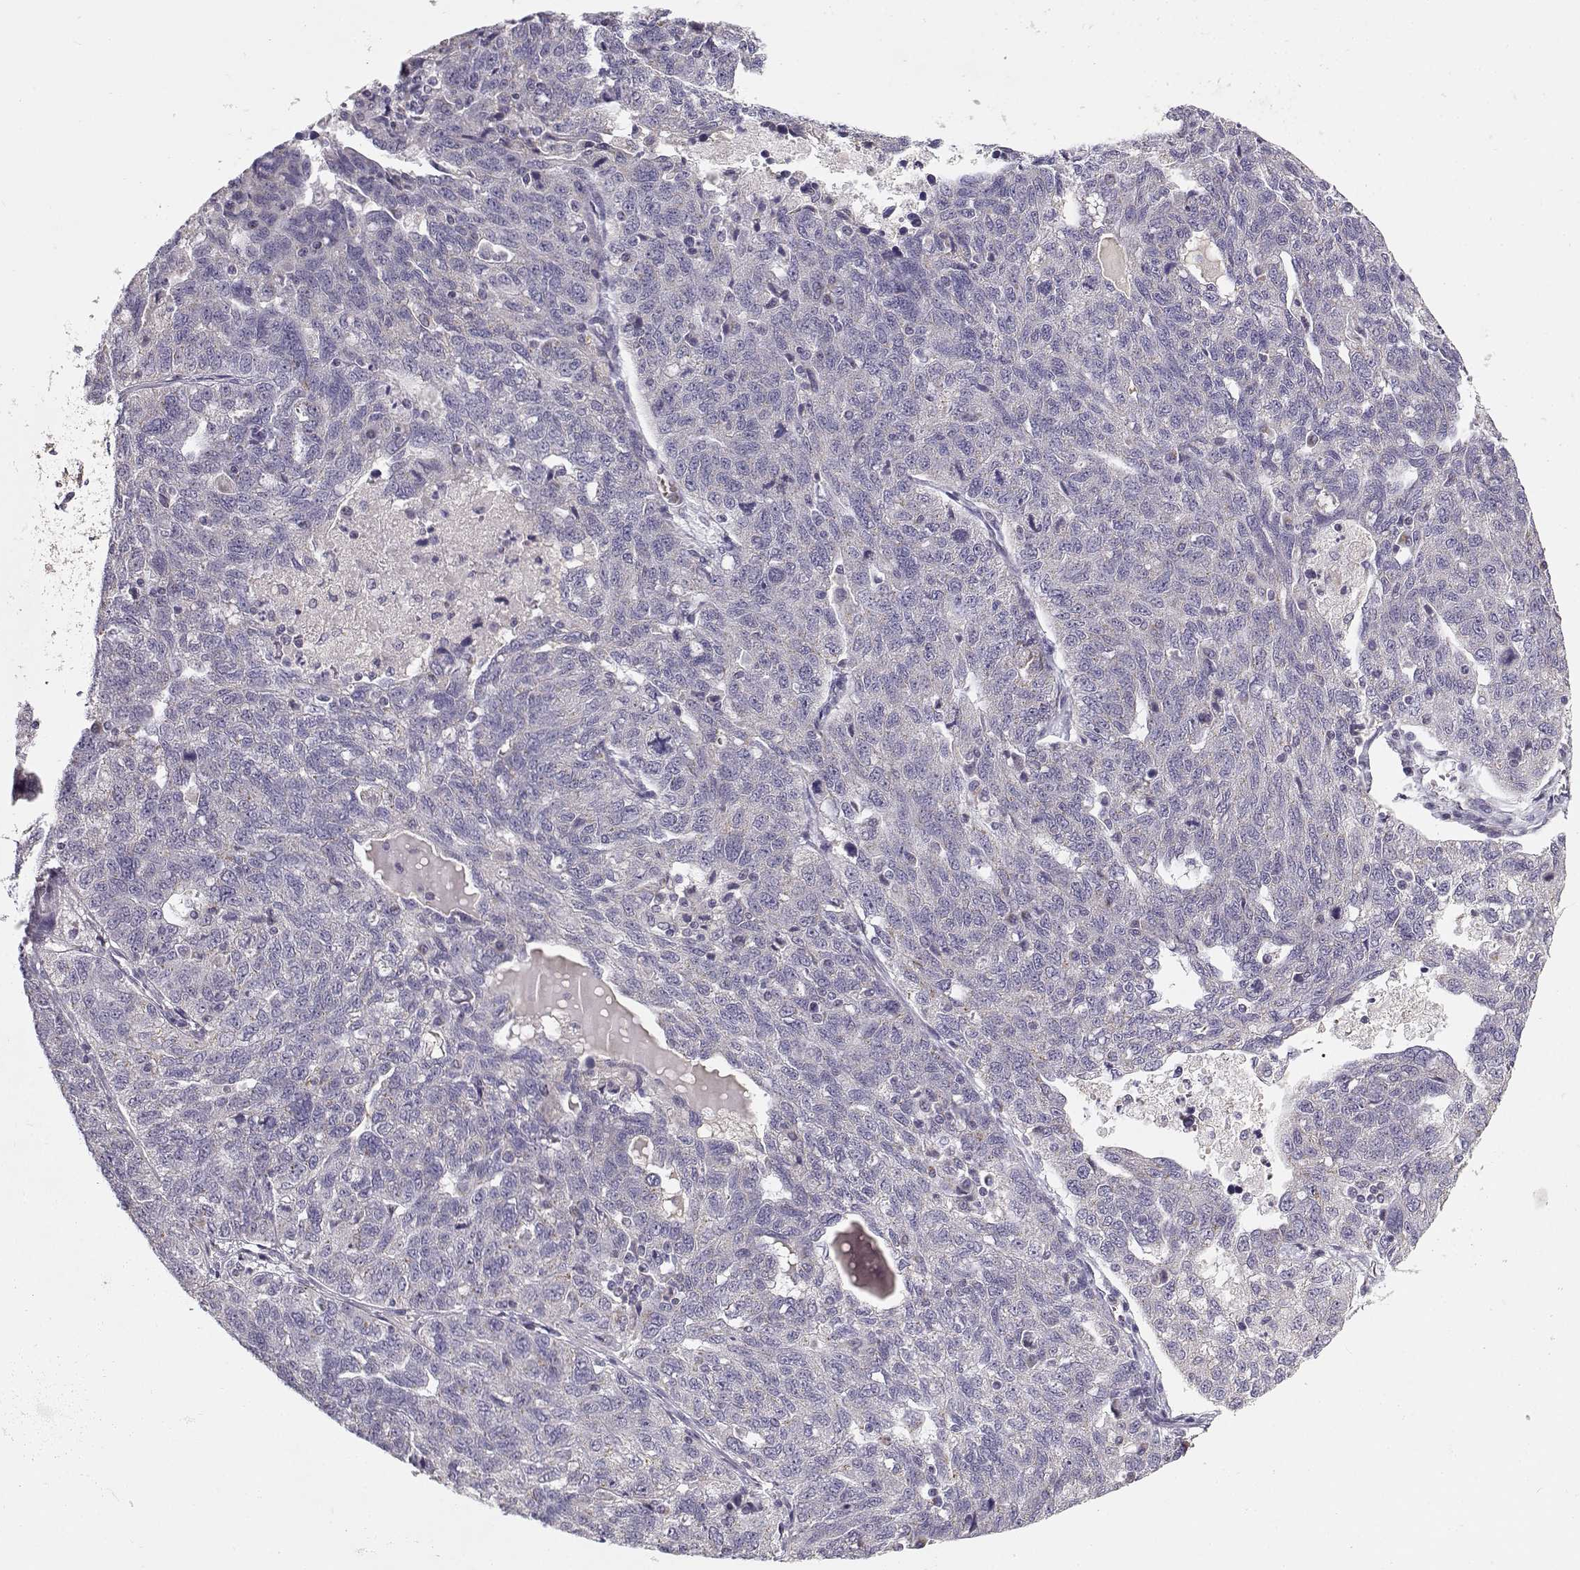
{"staining": {"intensity": "negative", "quantity": "none", "location": "none"}, "tissue": "ovarian cancer", "cell_type": "Tumor cells", "image_type": "cancer", "snomed": [{"axis": "morphology", "description": "Cystadenocarcinoma, serous, NOS"}, {"axis": "topography", "description": "Ovary"}], "caption": "There is no significant expression in tumor cells of serous cystadenocarcinoma (ovarian). (Stains: DAB immunohistochemistry (IHC) with hematoxylin counter stain, Microscopy: brightfield microscopy at high magnification).", "gene": "SLC4A5", "patient": {"sex": "female", "age": 71}}